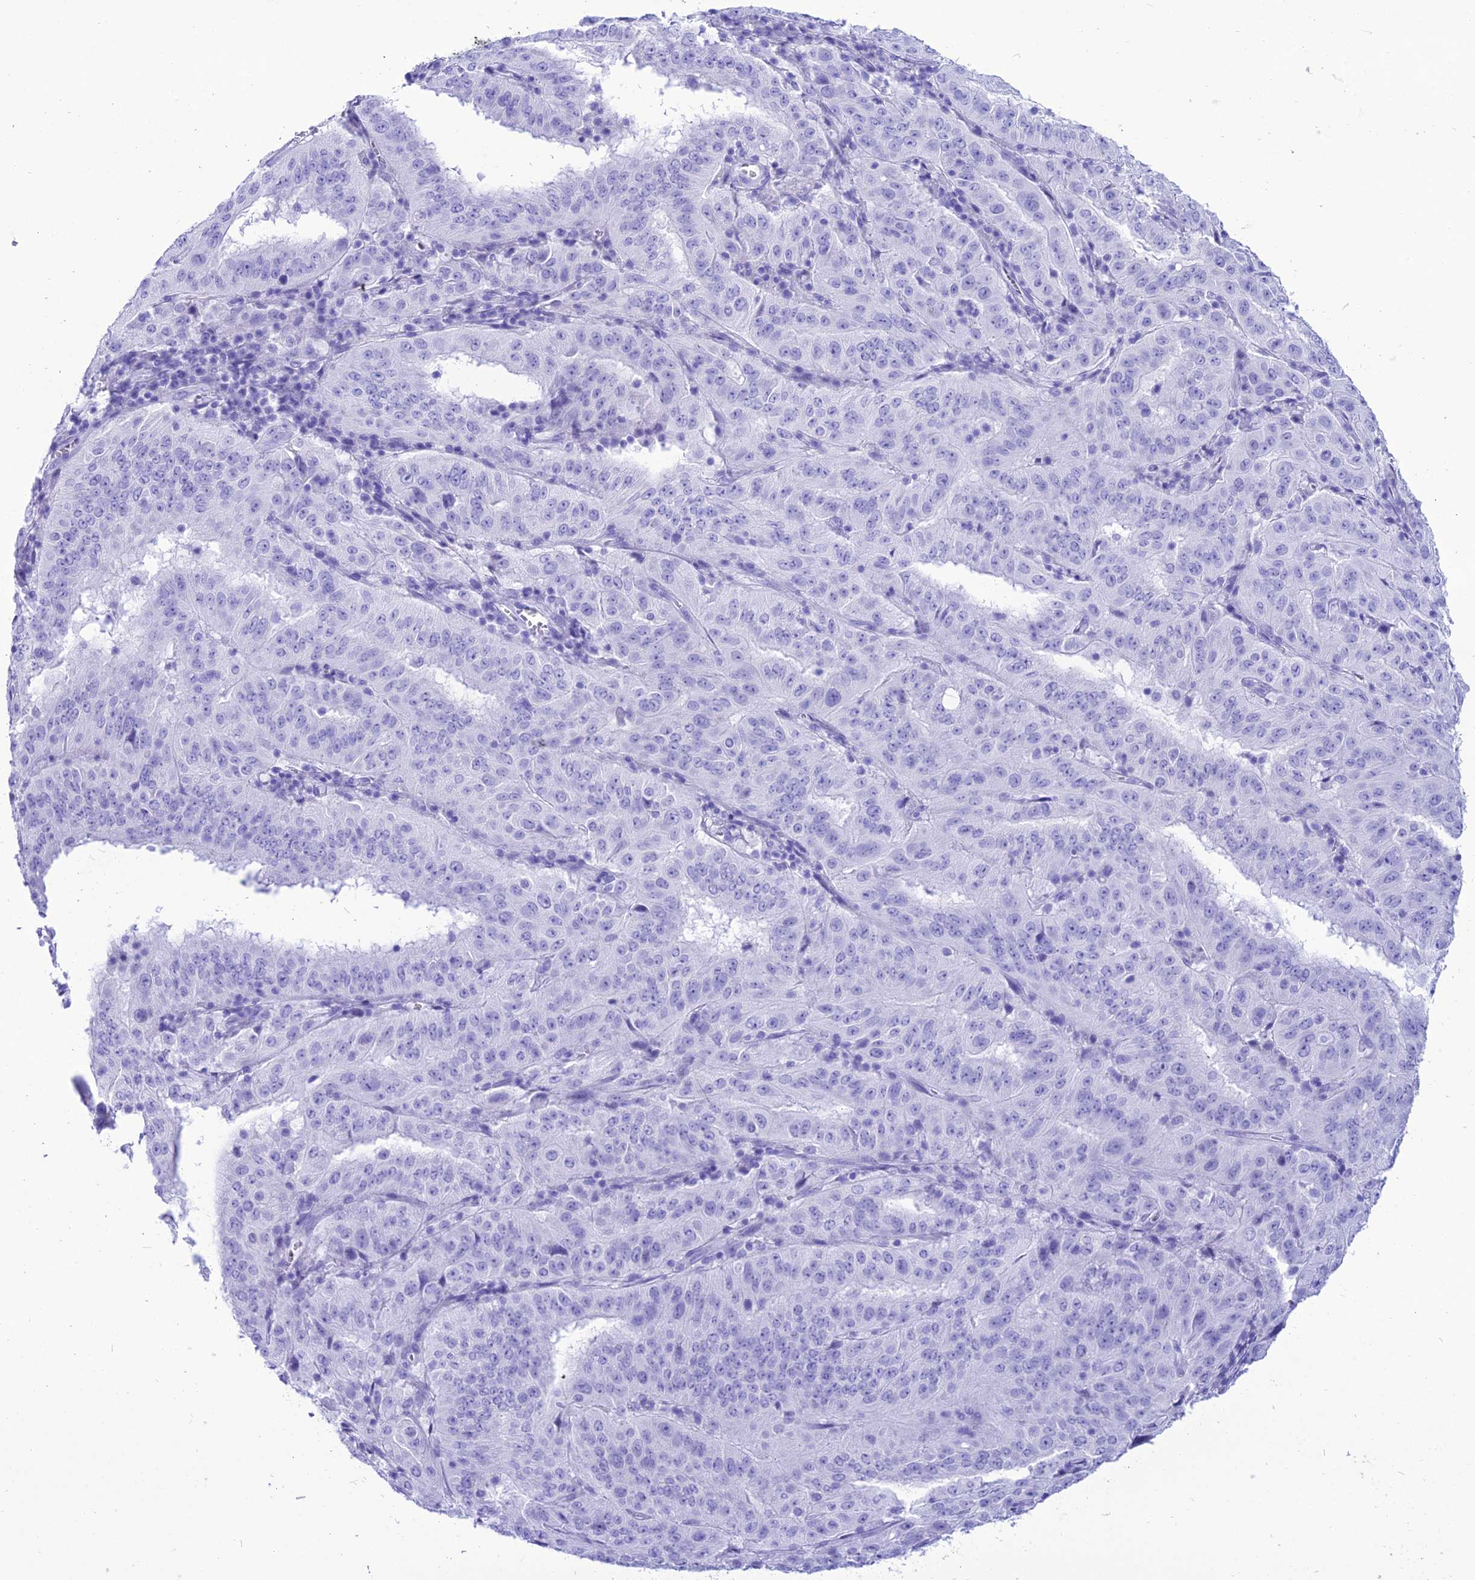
{"staining": {"intensity": "negative", "quantity": "none", "location": "none"}, "tissue": "pancreatic cancer", "cell_type": "Tumor cells", "image_type": "cancer", "snomed": [{"axis": "morphology", "description": "Adenocarcinoma, NOS"}, {"axis": "topography", "description": "Pancreas"}], "caption": "Human pancreatic cancer stained for a protein using immunohistochemistry displays no staining in tumor cells.", "gene": "PNMA5", "patient": {"sex": "male", "age": 63}}